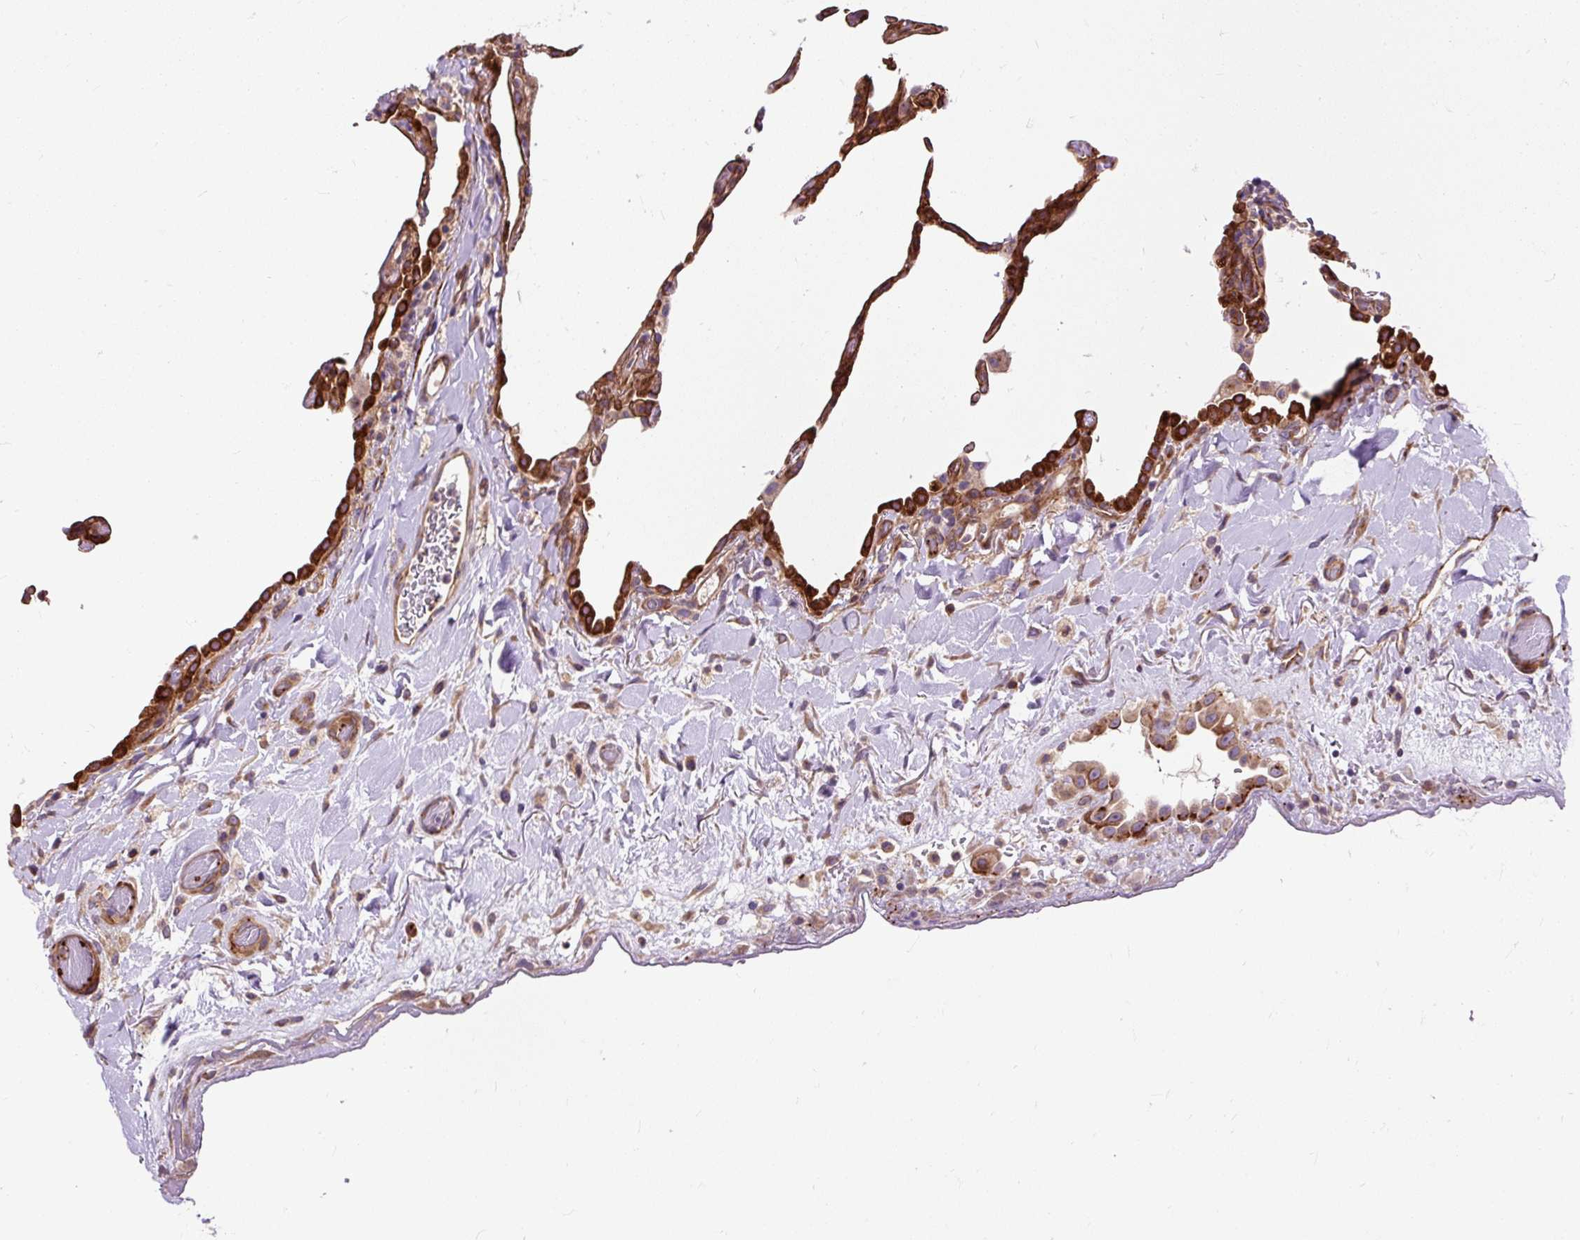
{"staining": {"intensity": "strong", "quantity": "25%-75%", "location": "cytoplasmic/membranous"}, "tissue": "lung", "cell_type": "Alveolar cells", "image_type": "normal", "snomed": [{"axis": "morphology", "description": "Normal tissue, NOS"}, {"axis": "topography", "description": "Lung"}], "caption": "This photomicrograph displays immunohistochemistry staining of normal lung, with high strong cytoplasmic/membranous positivity in approximately 25%-75% of alveolar cells.", "gene": "PCDHGB3", "patient": {"sex": "female", "age": 57}}